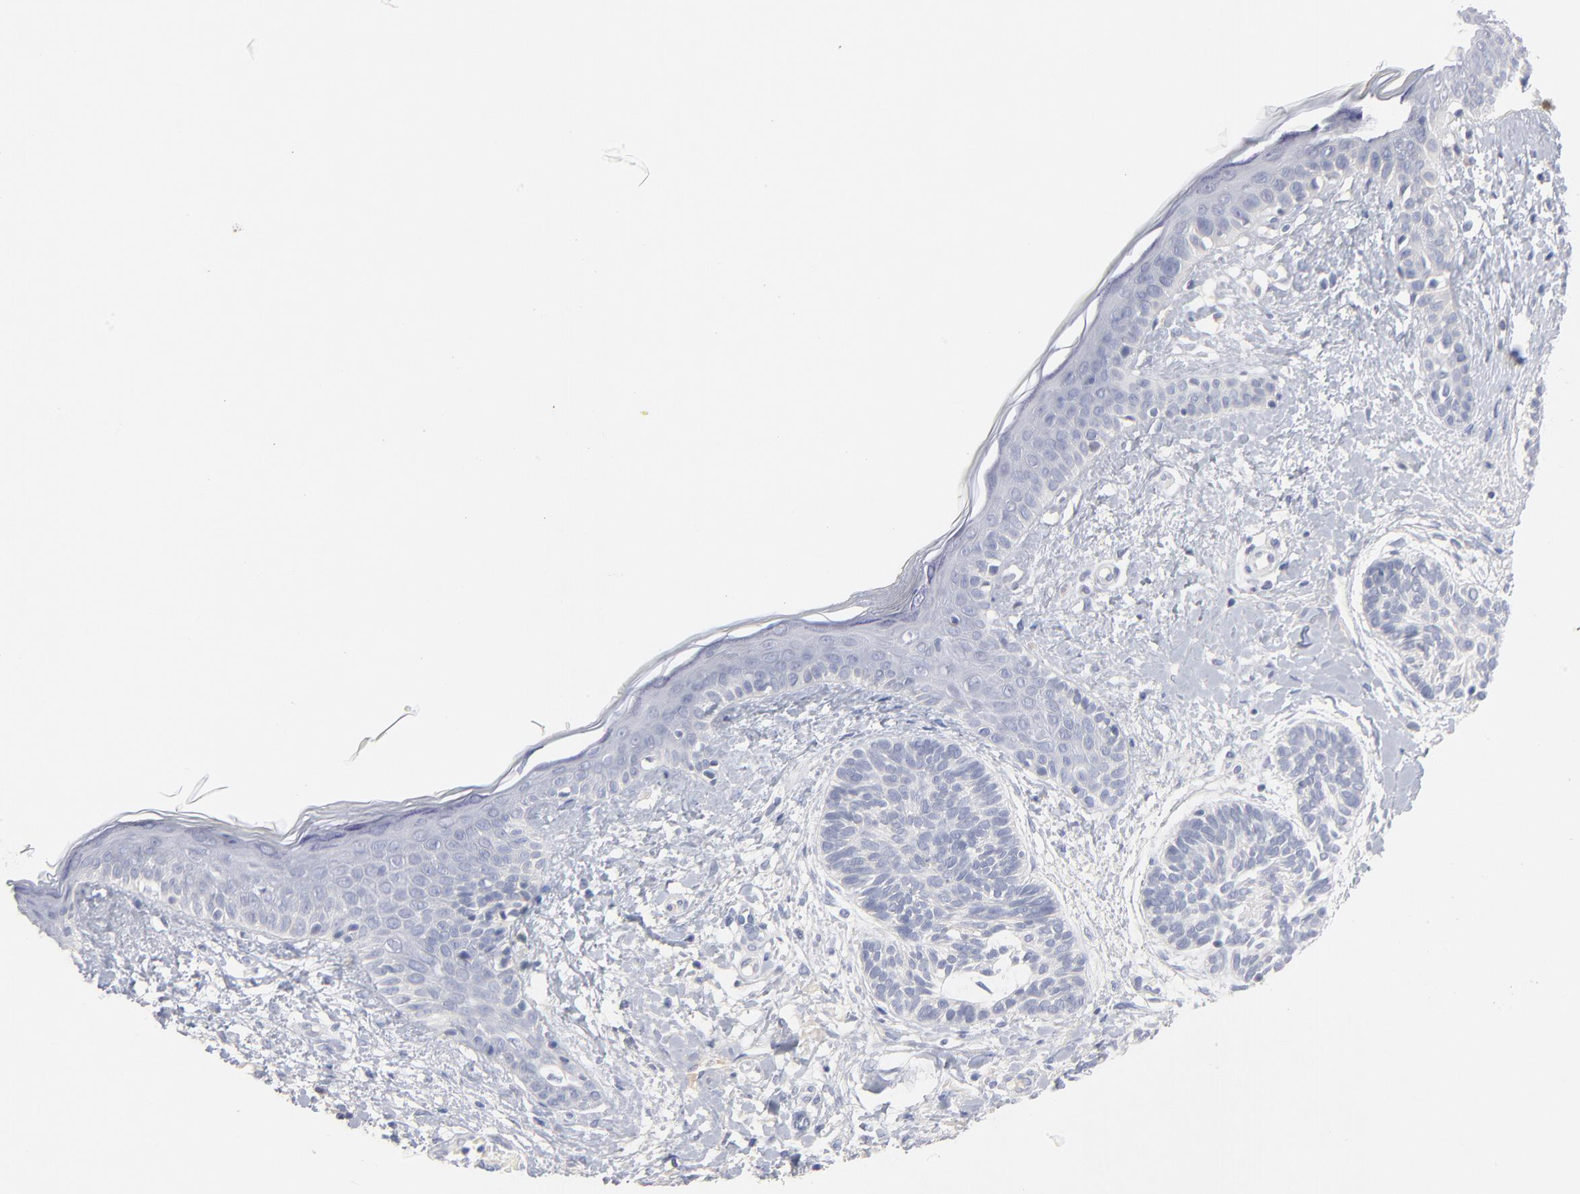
{"staining": {"intensity": "negative", "quantity": "none", "location": "none"}, "tissue": "skin cancer", "cell_type": "Tumor cells", "image_type": "cancer", "snomed": [{"axis": "morphology", "description": "Normal tissue, NOS"}, {"axis": "morphology", "description": "Basal cell carcinoma"}, {"axis": "topography", "description": "Skin"}], "caption": "This is a micrograph of immunohistochemistry staining of skin cancer (basal cell carcinoma), which shows no expression in tumor cells.", "gene": "F12", "patient": {"sex": "male", "age": 63}}